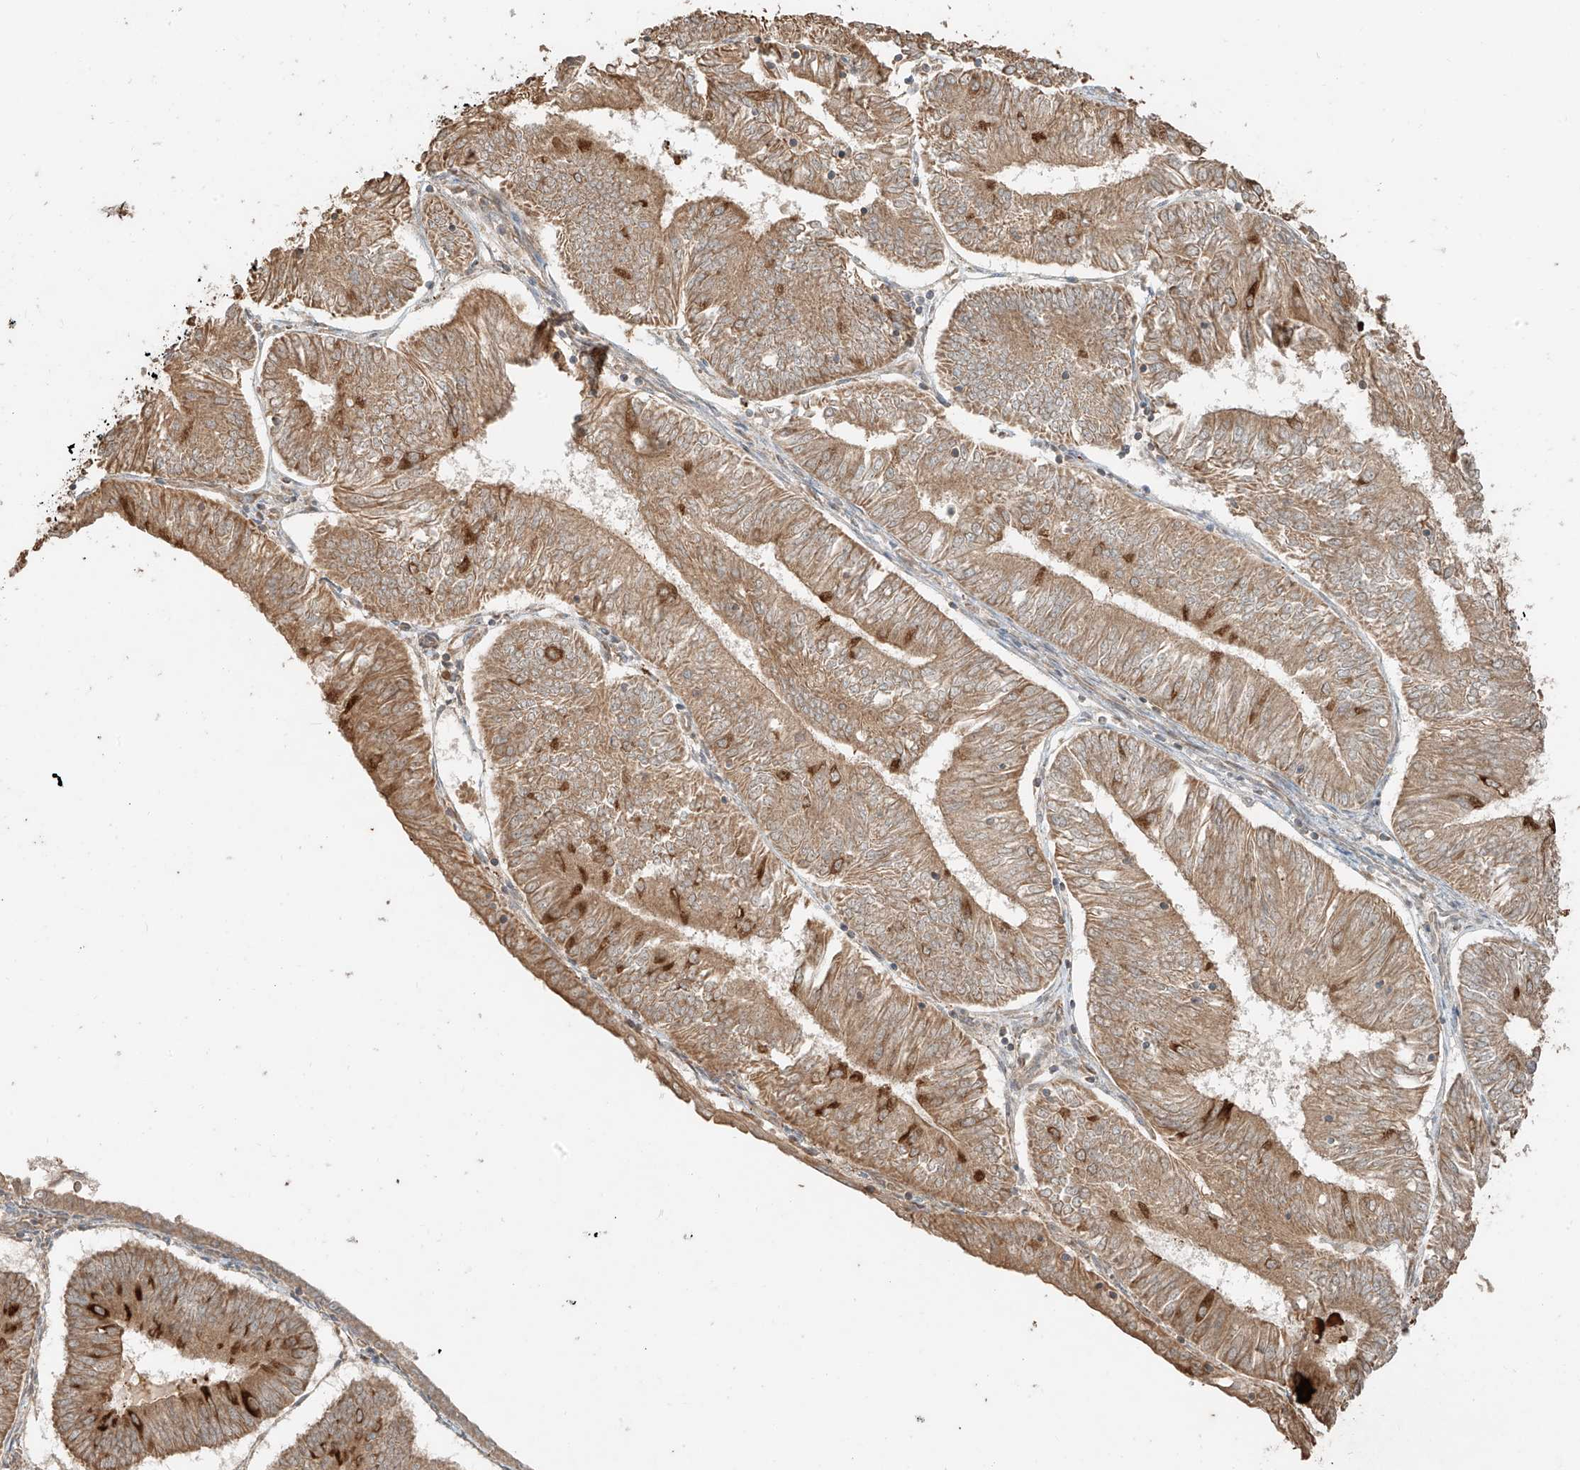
{"staining": {"intensity": "moderate", "quantity": ">75%", "location": "cytoplasmic/membranous"}, "tissue": "endometrial cancer", "cell_type": "Tumor cells", "image_type": "cancer", "snomed": [{"axis": "morphology", "description": "Adenocarcinoma, NOS"}, {"axis": "topography", "description": "Endometrium"}], "caption": "Endometrial adenocarcinoma stained with DAB immunohistochemistry (IHC) displays medium levels of moderate cytoplasmic/membranous positivity in approximately >75% of tumor cells.", "gene": "ANKZF1", "patient": {"sex": "female", "age": 58}}